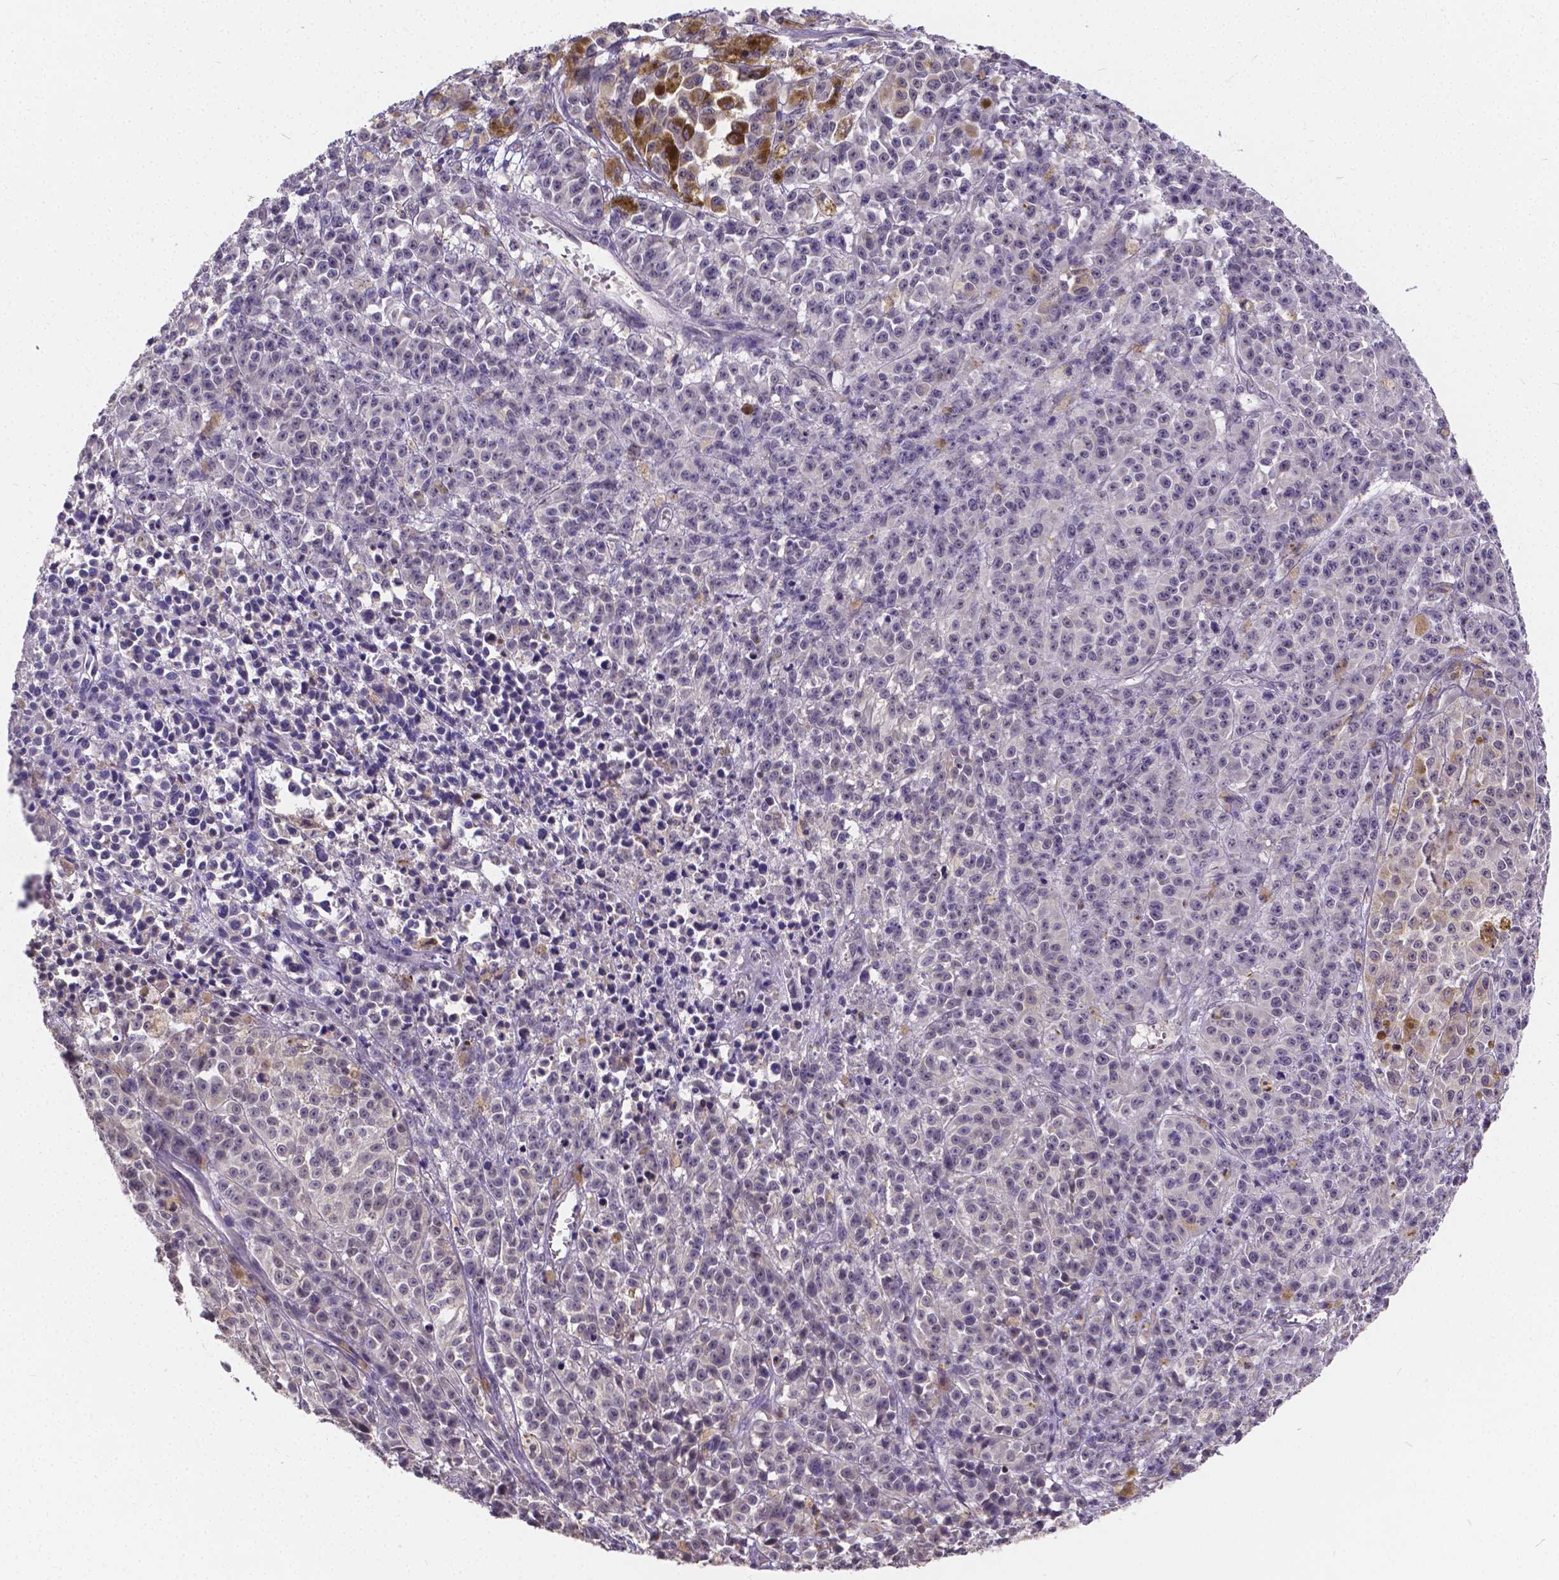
{"staining": {"intensity": "negative", "quantity": "none", "location": "none"}, "tissue": "melanoma", "cell_type": "Tumor cells", "image_type": "cancer", "snomed": [{"axis": "morphology", "description": "Malignant melanoma, NOS"}, {"axis": "topography", "description": "Skin"}], "caption": "DAB (3,3'-diaminobenzidine) immunohistochemical staining of malignant melanoma shows no significant positivity in tumor cells.", "gene": "CTNNA2", "patient": {"sex": "female", "age": 58}}